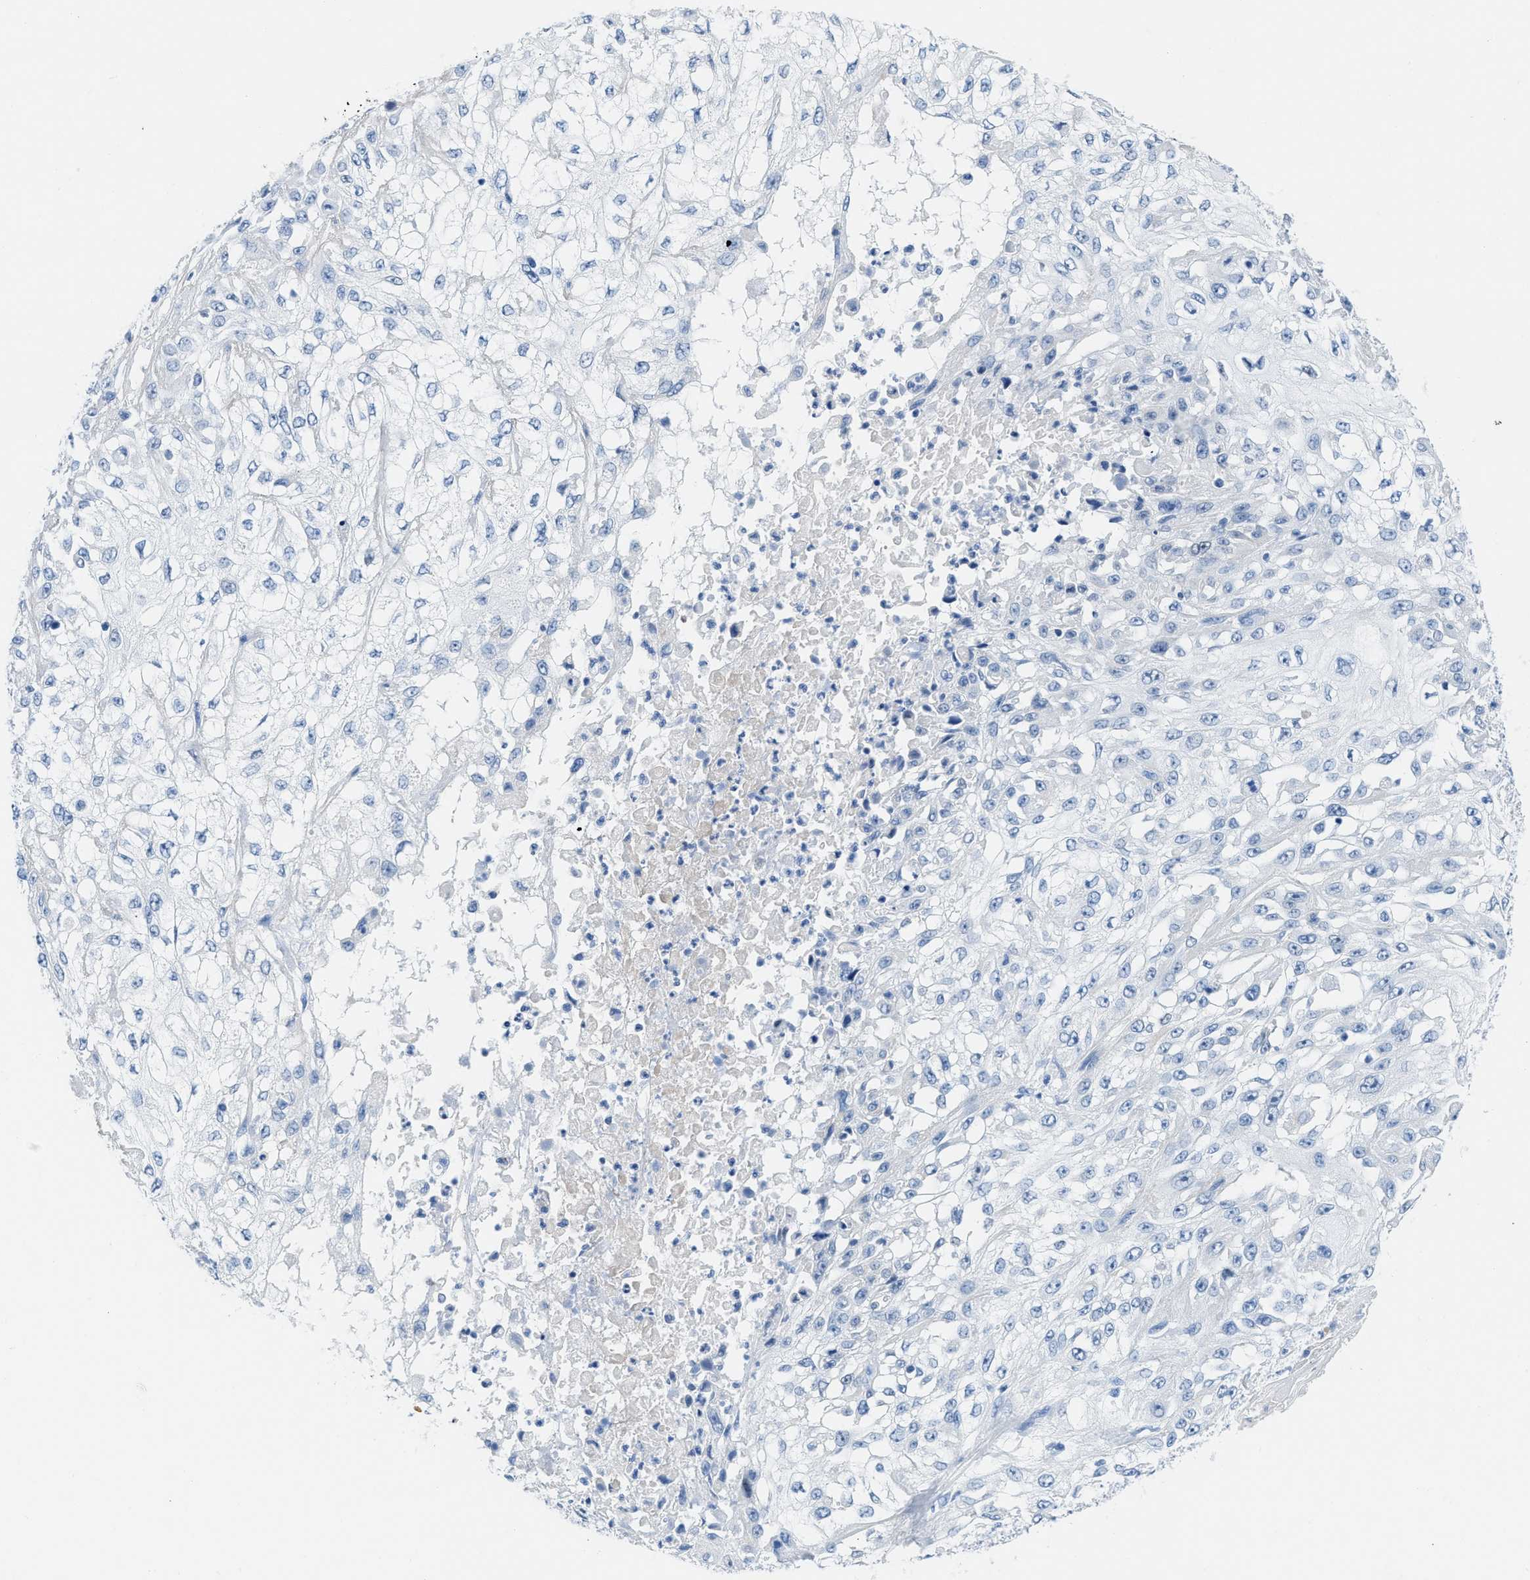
{"staining": {"intensity": "negative", "quantity": "none", "location": "none"}, "tissue": "skin cancer", "cell_type": "Tumor cells", "image_type": "cancer", "snomed": [{"axis": "morphology", "description": "Squamous cell carcinoma, NOS"}, {"axis": "morphology", "description": "Squamous cell carcinoma, metastatic, NOS"}, {"axis": "topography", "description": "Skin"}, {"axis": "topography", "description": "Lymph node"}], "caption": "Immunohistochemistry histopathology image of skin cancer stained for a protein (brown), which reveals no staining in tumor cells.", "gene": "NKAIN3", "patient": {"sex": "male", "age": 75}}